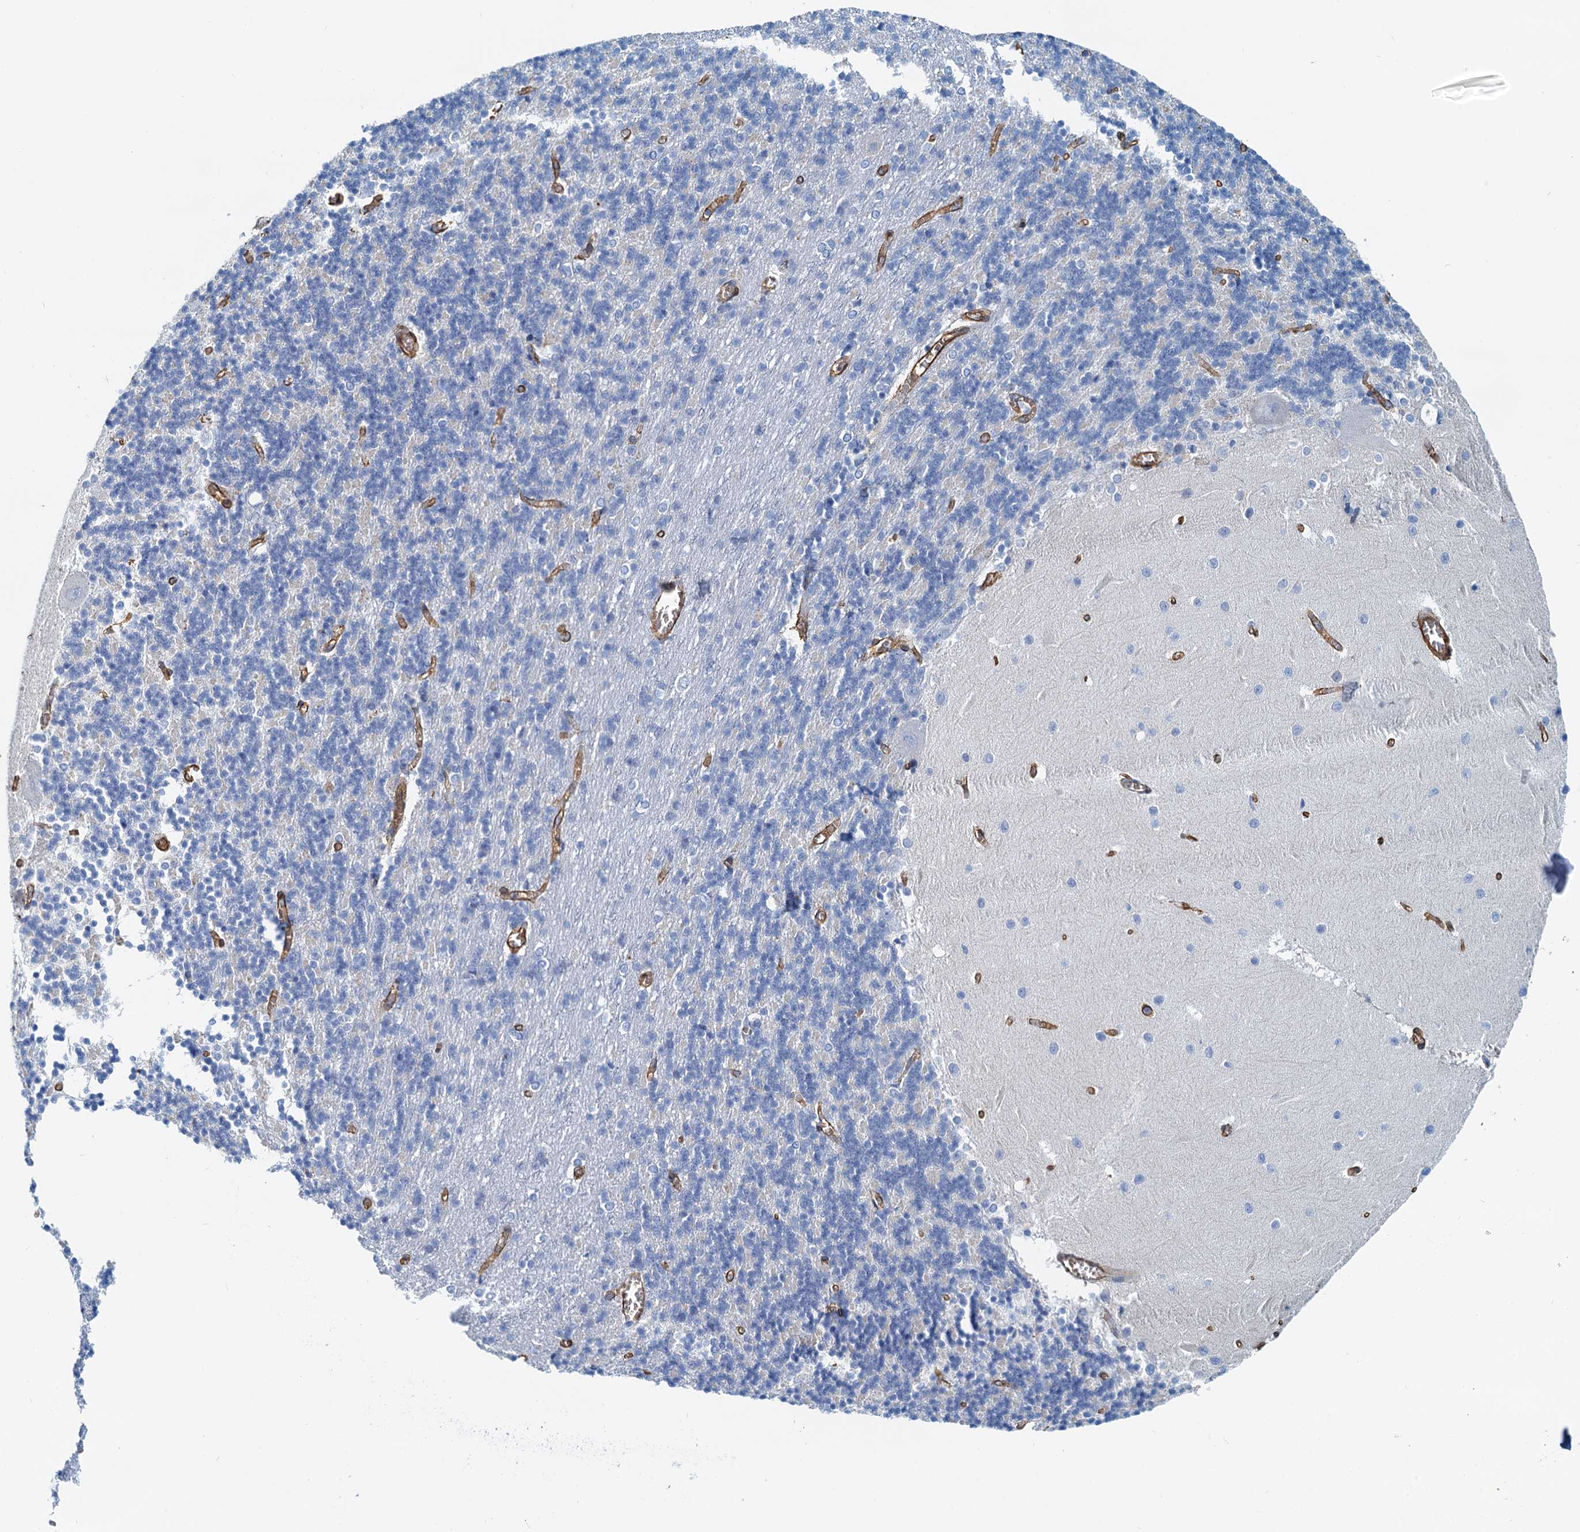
{"staining": {"intensity": "negative", "quantity": "none", "location": "none"}, "tissue": "cerebellum", "cell_type": "Cells in granular layer", "image_type": "normal", "snomed": [{"axis": "morphology", "description": "Normal tissue, NOS"}, {"axis": "topography", "description": "Cerebellum"}], "caption": "An immunohistochemistry (IHC) micrograph of normal cerebellum is shown. There is no staining in cells in granular layer of cerebellum. (DAB immunohistochemistry (IHC), high magnification).", "gene": "DGKG", "patient": {"sex": "male", "age": 37}}